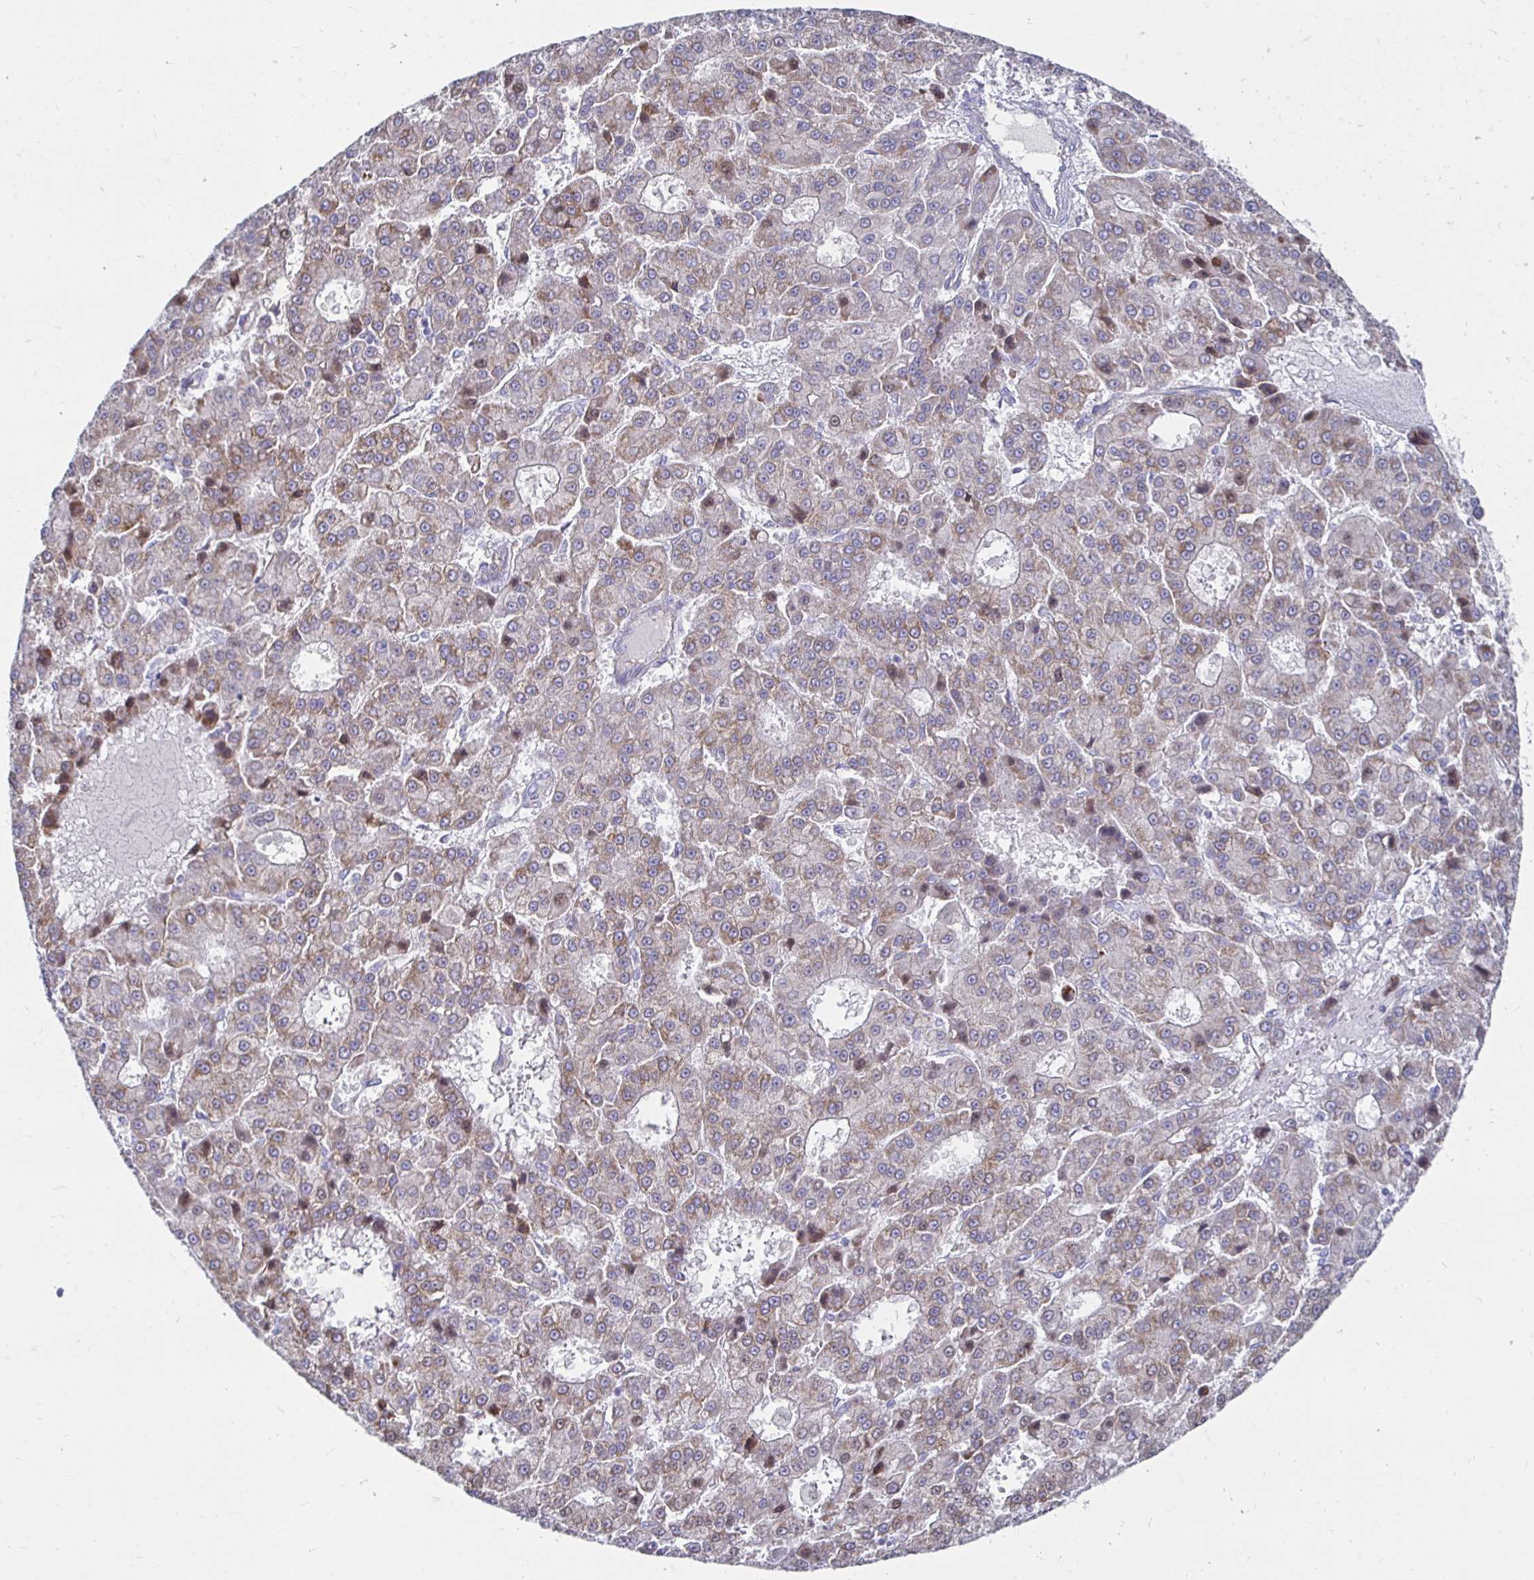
{"staining": {"intensity": "weak", "quantity": "25%-75%", "location": "cytoplasmic/membranous"}, "tissue": "liver cancer", "cell_type": "Tumor cells", "image_type": "cancer", "snomed": [{"axis": "morphology", "description": "Carcinoma, Hepatocellular, NOS"}, {"axis": "topography", "description": "Liver"}], "caption": "This photomicrograph displays immunohistochemistry staining of human liver cancer (hepatocellular carcinoma), with low weak cytoplasmic/membranous positivity in about 25%-75% of tumor cells.", "gene": "NOCT", "patient": {"sex": "male", "age": 70}}